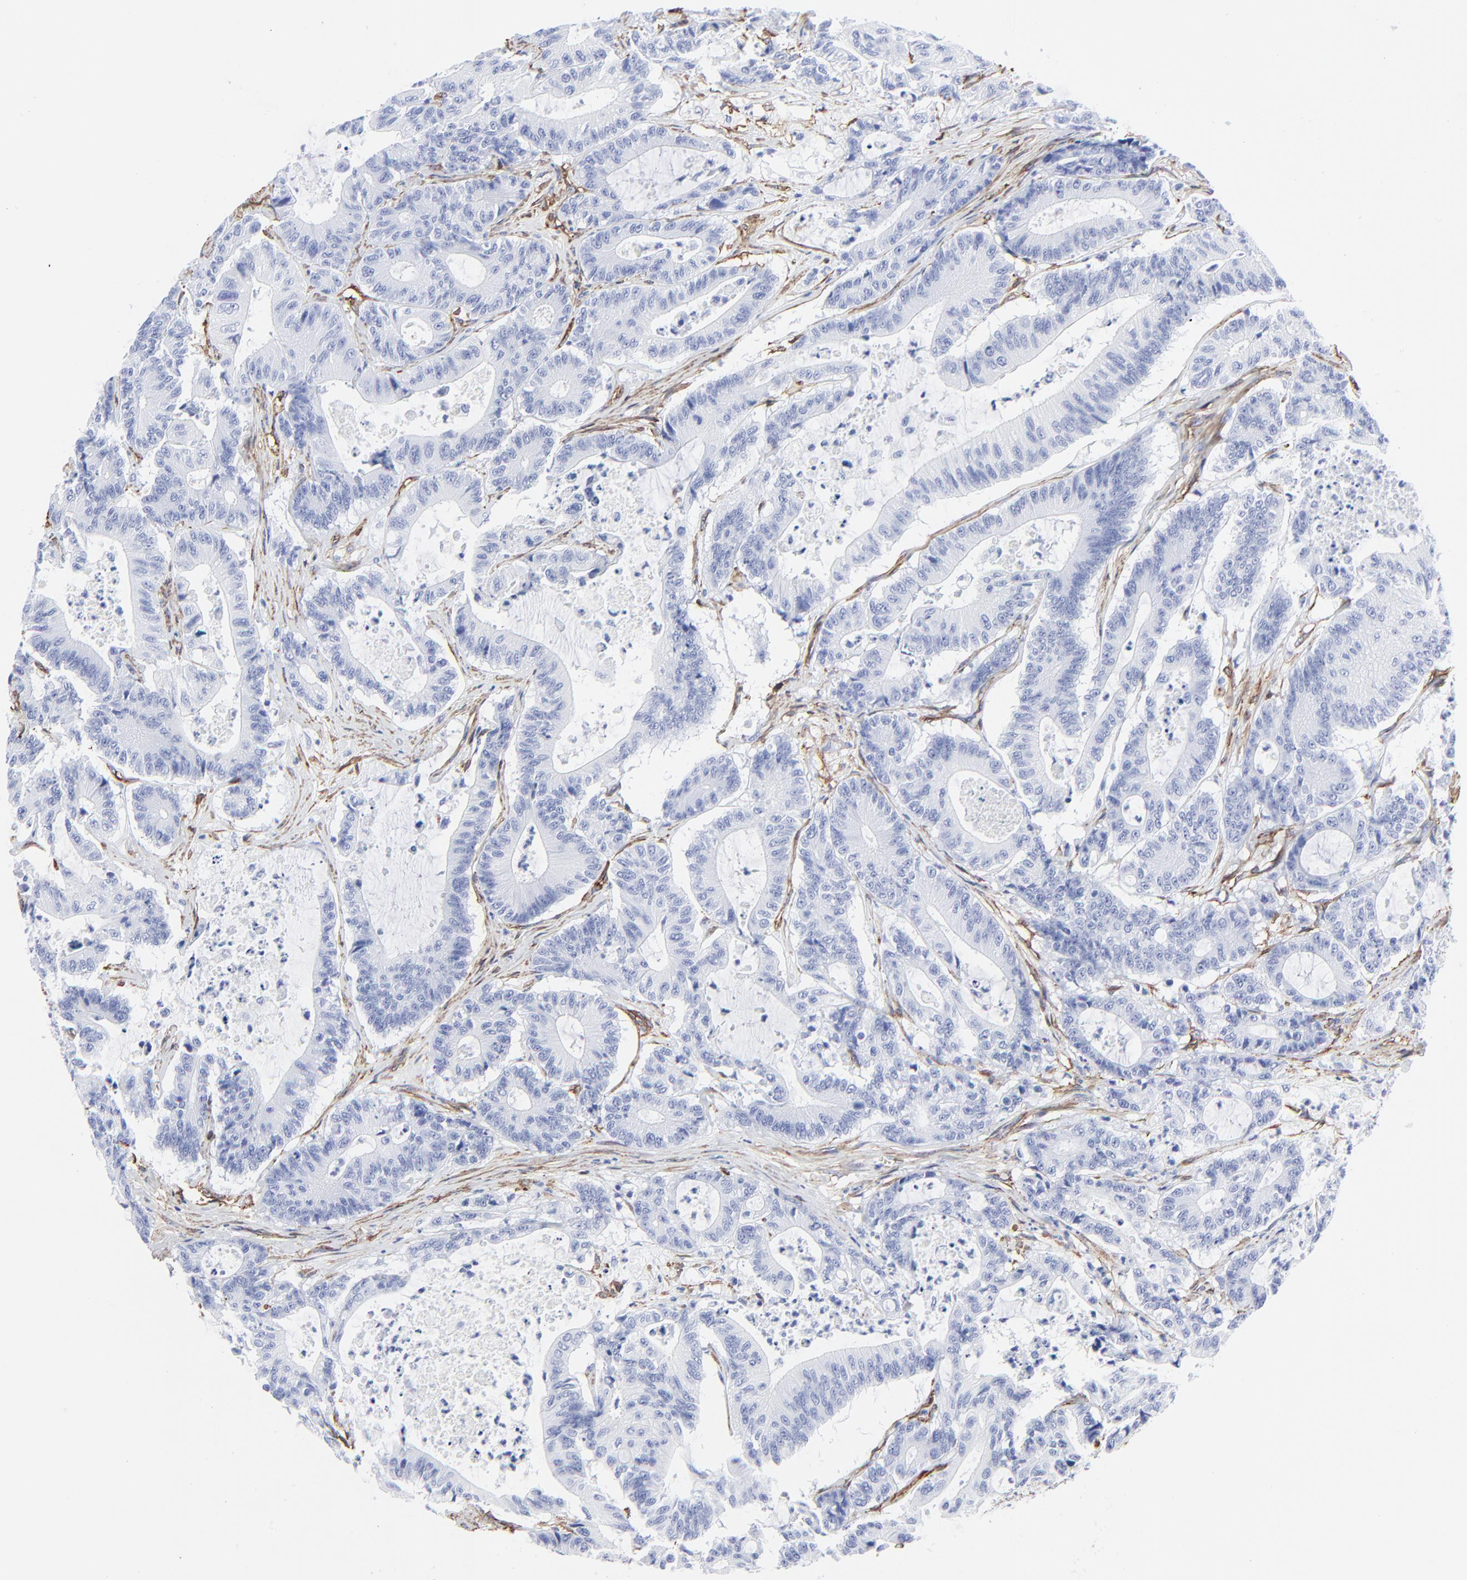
{"staining": {"intensity": "negative", "quantity": "none", "location": "none"}, "tissue": "colorectal cancer", "cell_type": "Tumor cells", "image_type": "cancer", "snomed": [{"axis": "morphology", "description": "Adenocarcinoma, NOS"}, {"axis": "topography", "description": "Colon"}], "caption": "Immunohistochemistry (IHC) image of colorectal cancer (adenocarcinoma) stained for a protein (brown), which shows no staining in tumor cells.", "gene": "CAV1", "patient": {"sex": "female", "age": 84}}